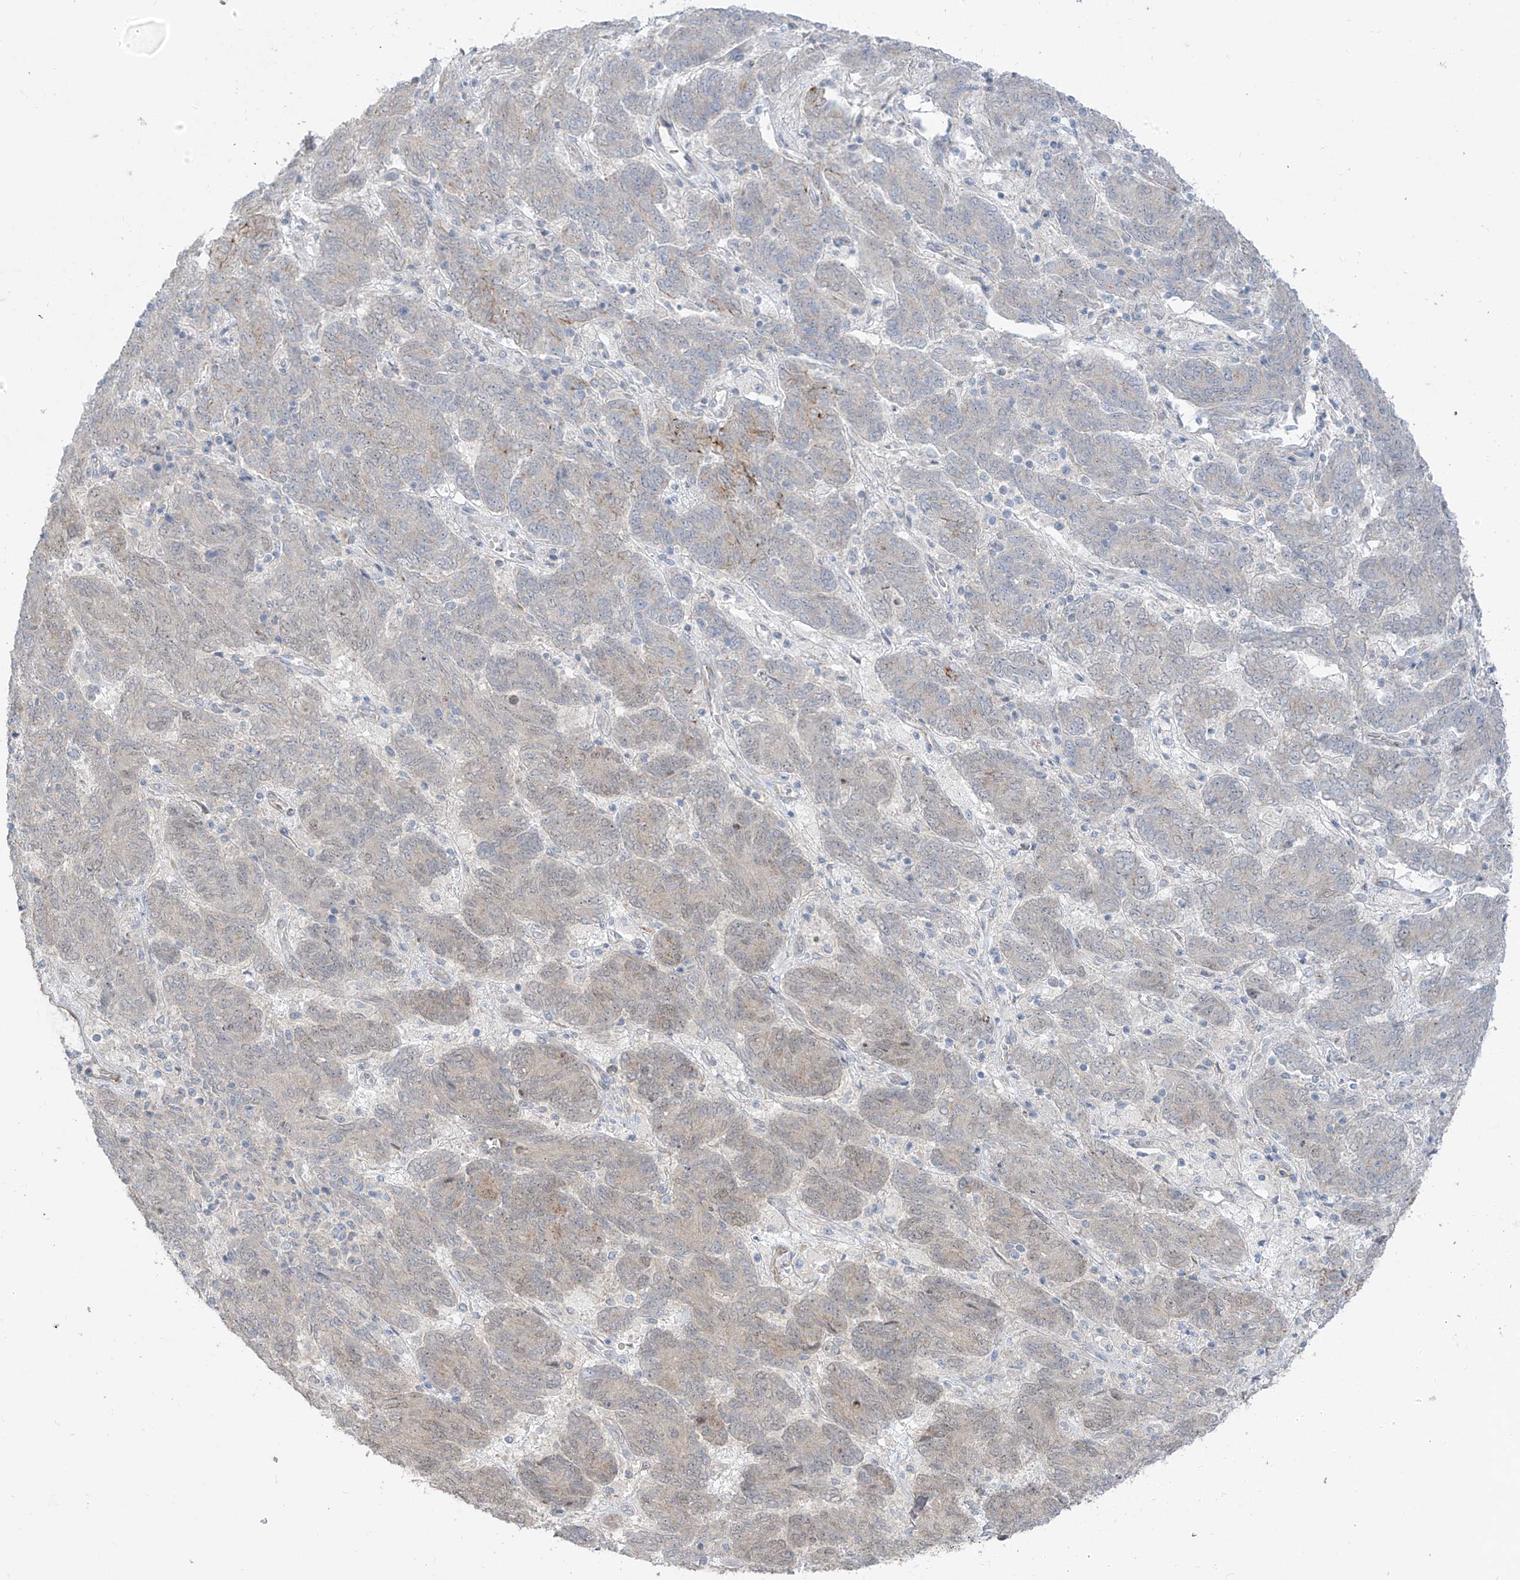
{"staining": {"intensity": "weak", "quantity": "<25%", "location": "cytoplasmic/membranous"}, "tissue": "endometrial cancer", "cell_type": "Tumor cells", "image_type": "cancer", "snomed": [{"axis": "morphology", "description": "Adenocarcinoma, NOS"}, {"axis": "topography", "description": "Endometrium"}], "caption": "Immunohistochemical staining of human adenocarcinoma (endometrial) demonstrates no significant expression in tumor cells.", "gene": "EIPR1", "patient": {"sex": "female", "age": 80}}